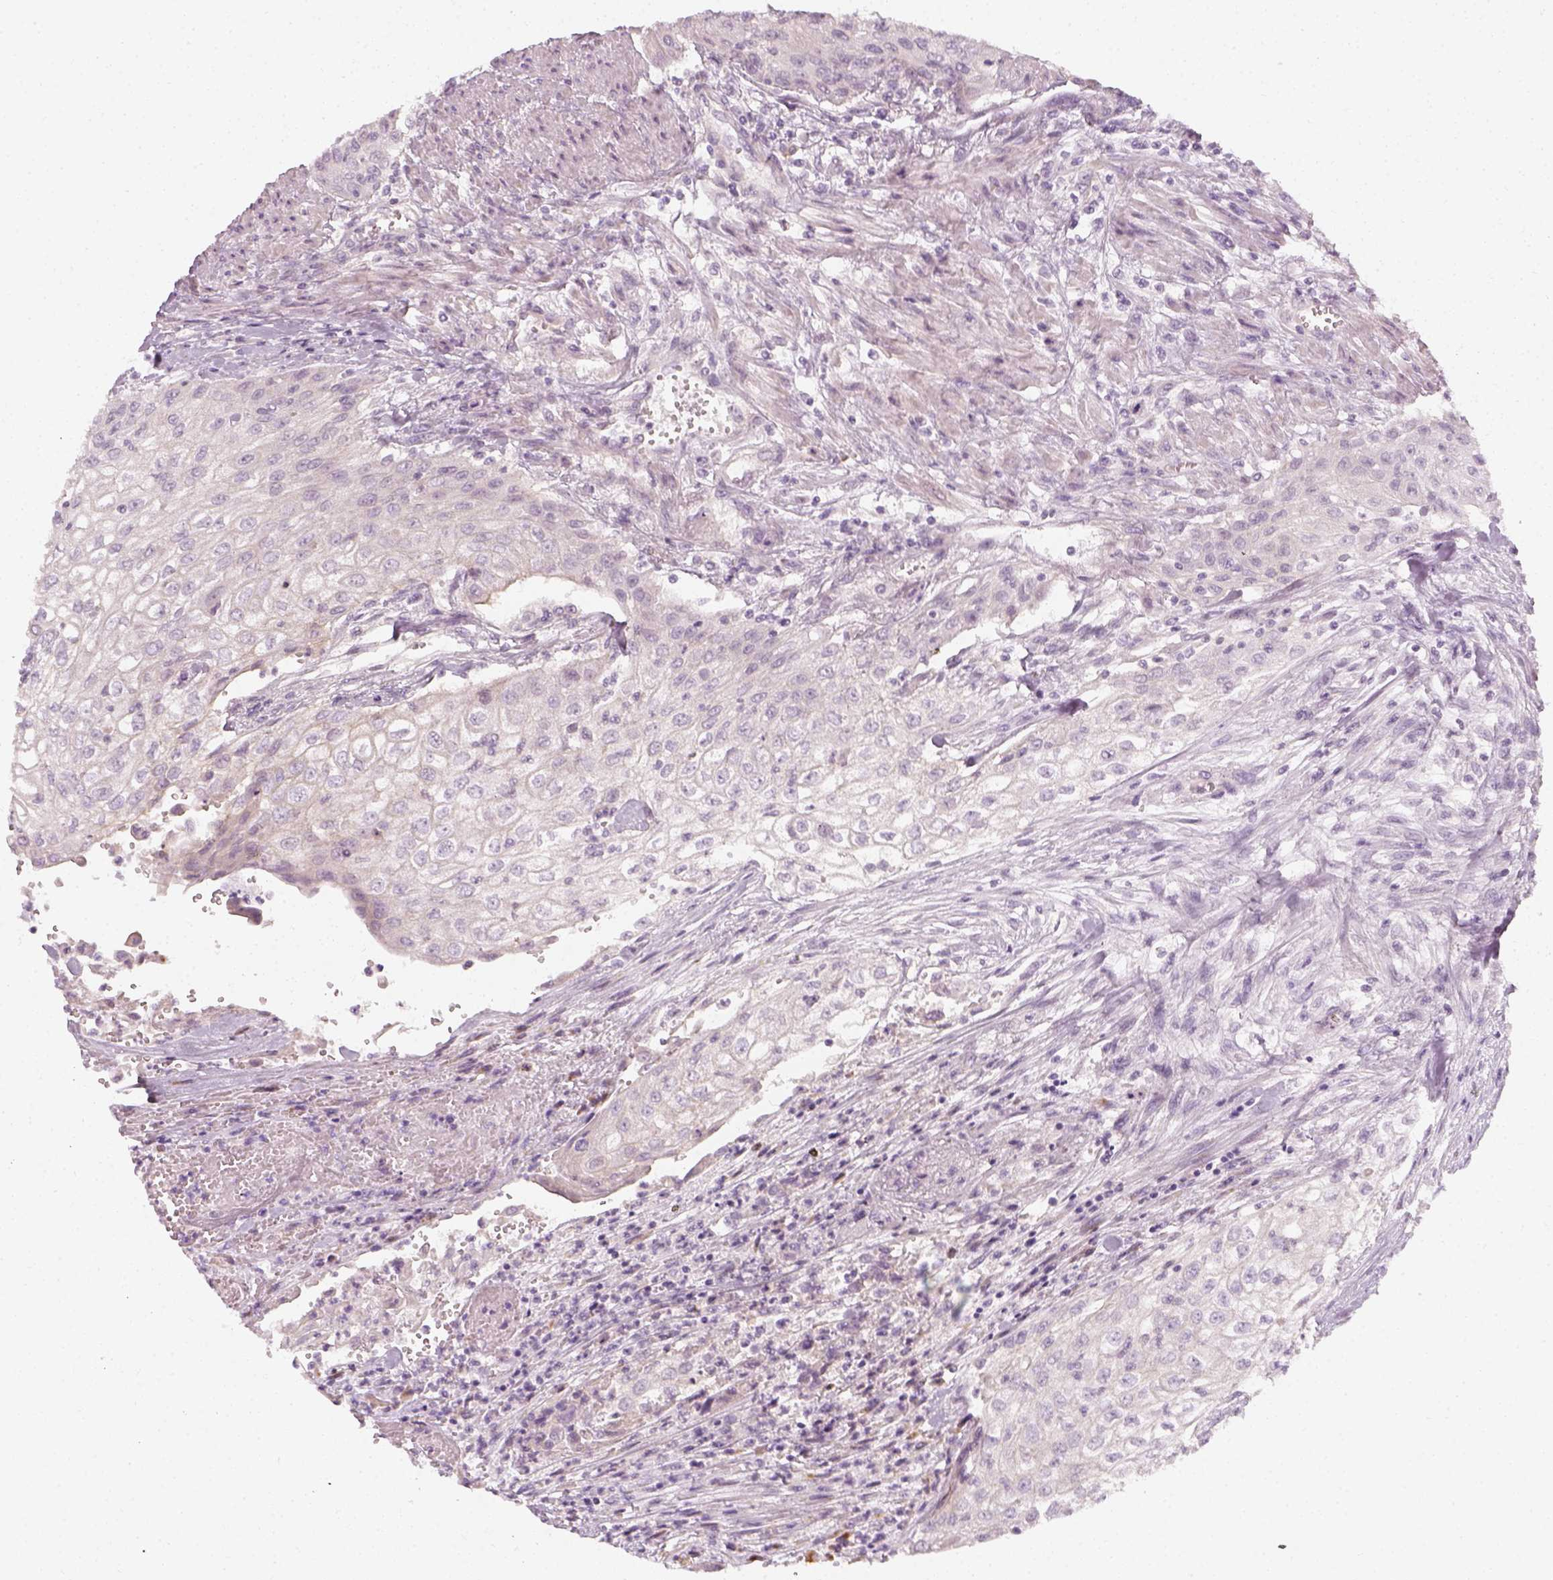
{"staining": {"intensity": "negative", "quantity": "none", "location": "none"}, "tissue": "urothelial cancer", "cell_type": "Tumor cells", "image_type": "cancer", "snomed": [{"axis": "morphology", "description": "Urothelial carcinoma, High grade"}, {"axis": "topography", "description": "Urinary bladder"}], "caption": "IHC photomicrograph of neoplastic tissue: human urothelial carcinoma (high-grade) stained with DAB exhibits no significant protein staining in tumor cells.", "gene": "PRAME", "patient": {"sex": "male", "age": 62}}